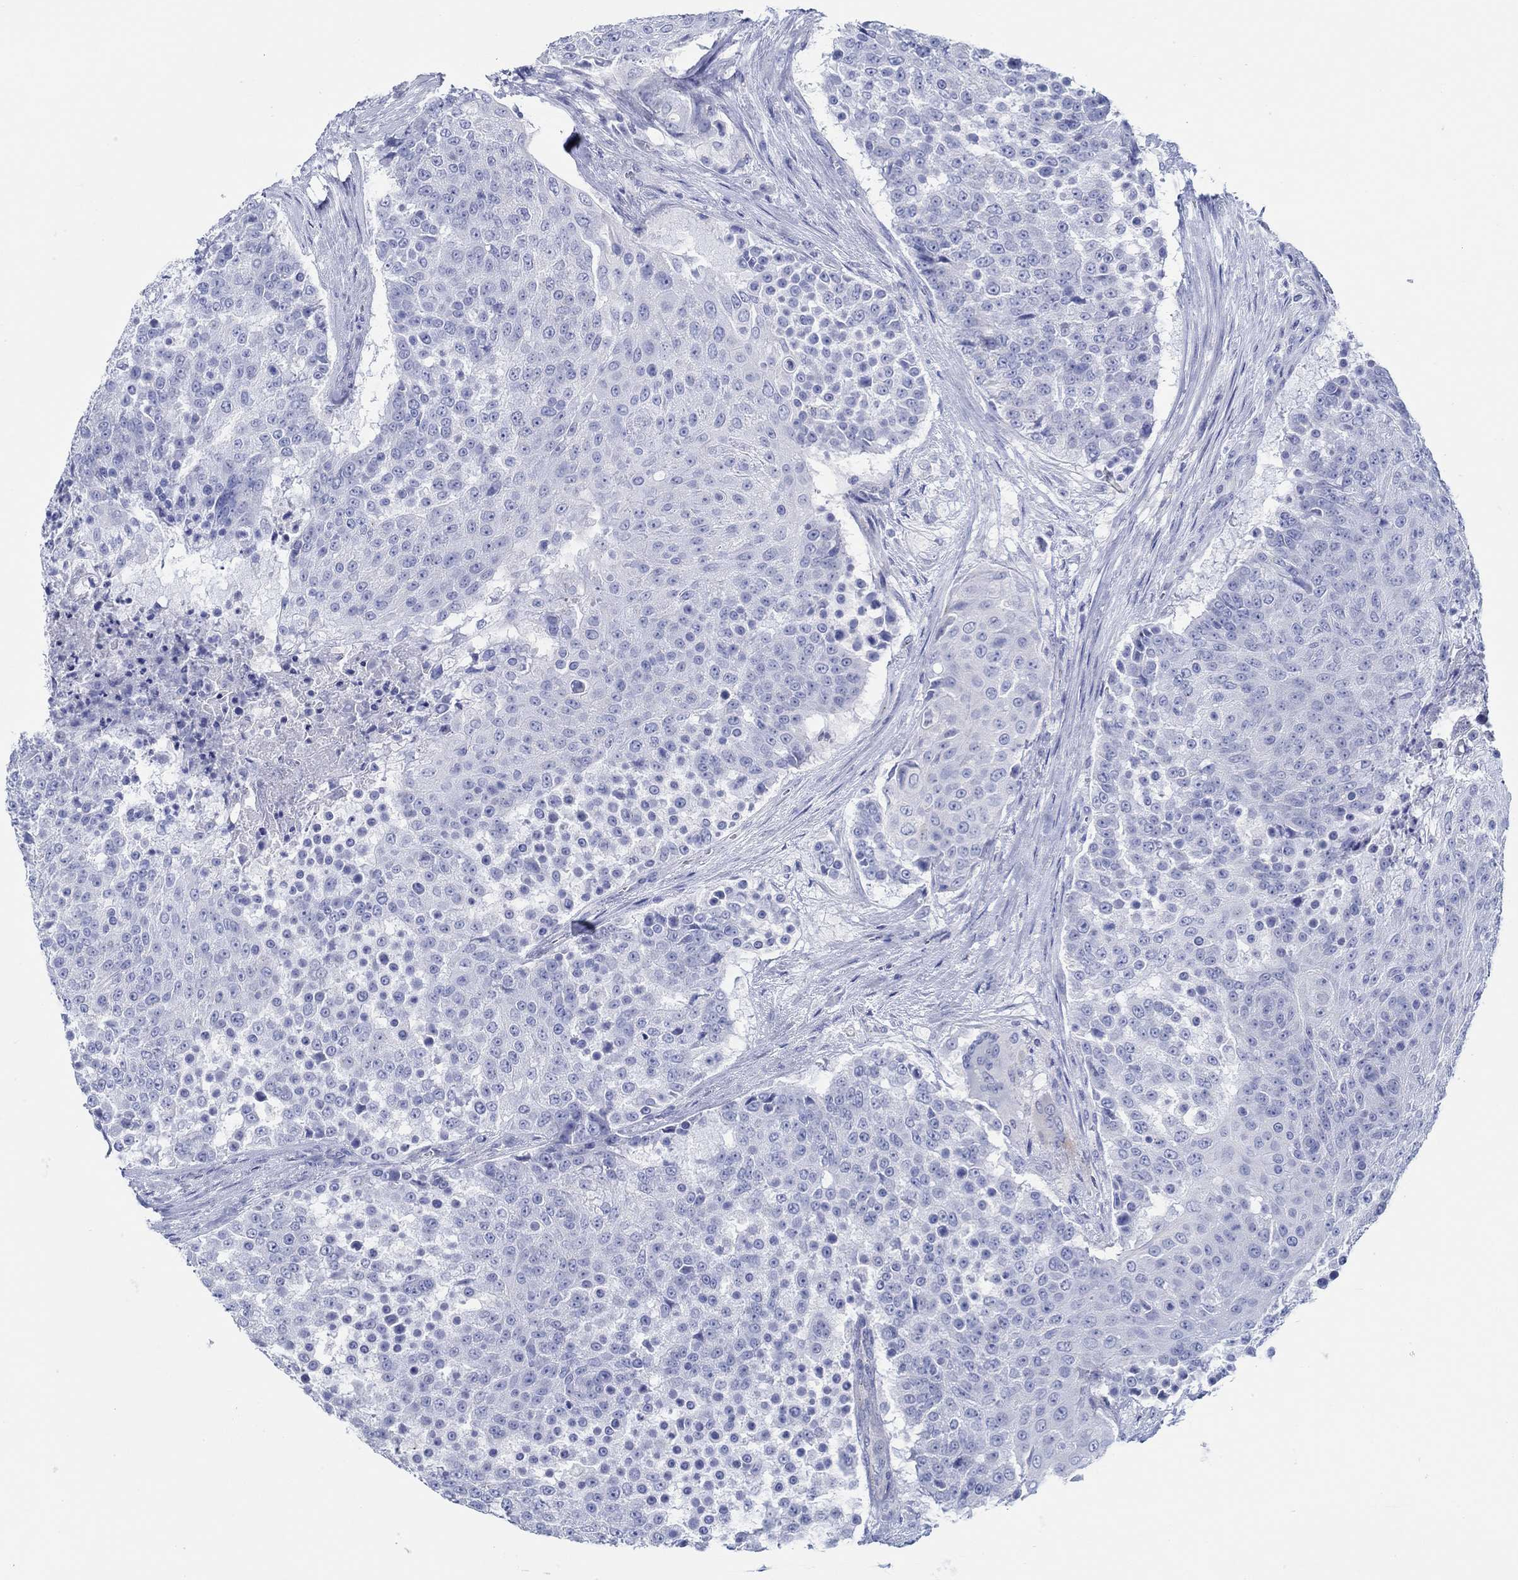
{"staining": {"intensity": "negative", "quantity": "none", "location": "none"}, "tissue": "urothelial cancer", "cell_type": "Tumor cells", "image_type": "cancer", "snomed": [{"axis": "morphology", "description": "Urothelial carcinoma, High grade"}, {"axis": "topography", "description": "Urinary bladder"}], "caption": "IHC photomicrograph of neoplastic tissue: human high-grade urothelial carcinoma stained with DAB (3,3'-diaminobenzidine) exhibits no significant protein staining in tumor cells. The staining was performed using DAB (3,3'-diaminobenzidine) to visualize the protein expression in brown, while the nuclei were stained in blue with hematoxylin (Magnification: 20x).", "gene": "IGFBP6", "patient": {"sex": "female", "age": 63}}